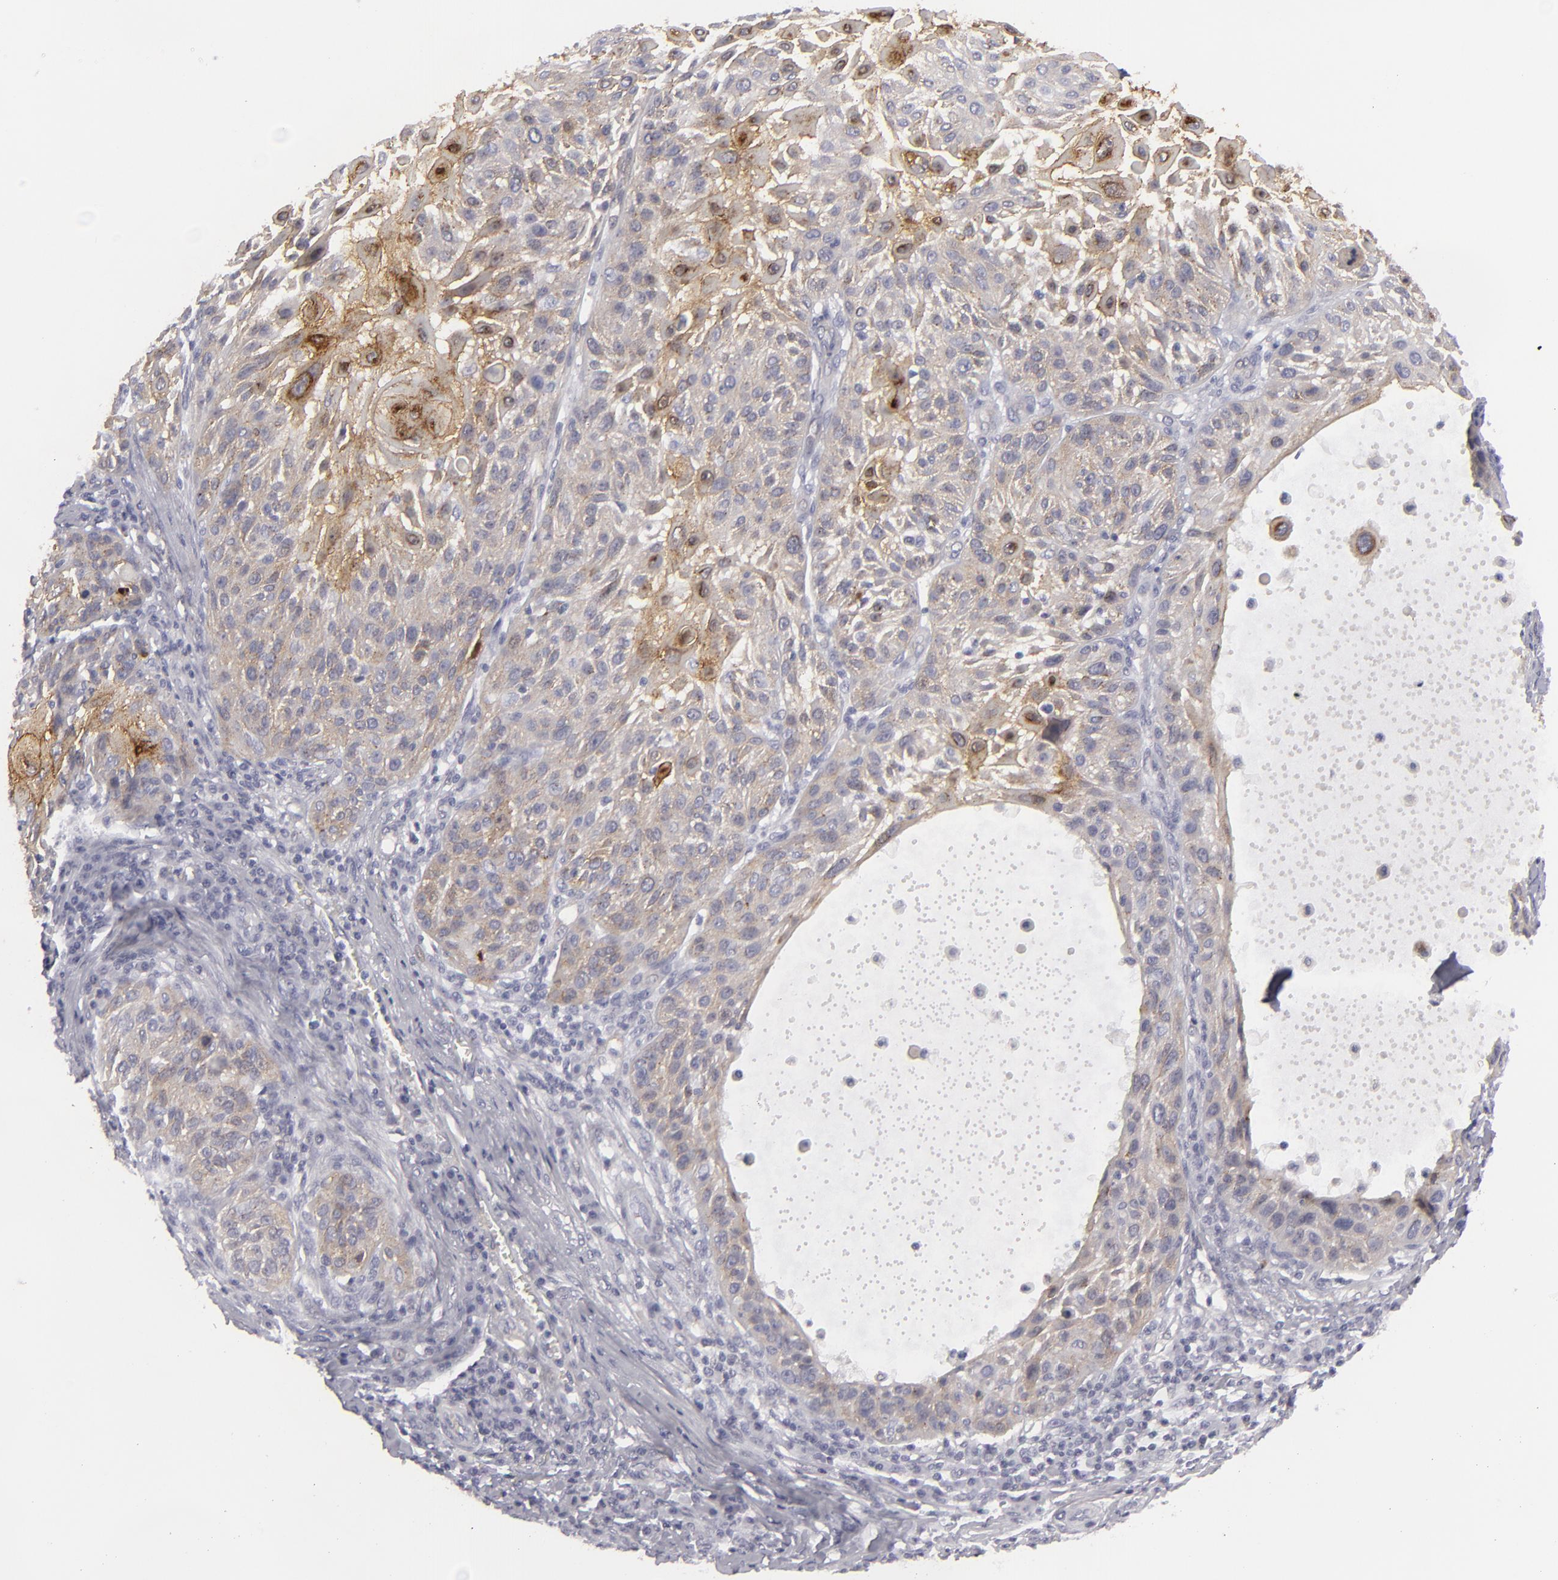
{"staining": {"intensity": "moderate", "quantity": "25%-75%", "location": "none"}, "tissue": "skin cancer", "cell_type": "Tumor cells", "image_type": "cancer", "snomed": [{"axis": "morphology", "description": "Squamous cell carcinoma, NOS"}, {"axis": "topography", "description": "Skin"}], "caption": "Human squamous cell carcinoma (skin) stained with a brown dye displays moderate None positive positivity in approximately 25%-75% of tumor cells.", "gene": "JUP", "patient": {"sex": "female", "age": 89}}